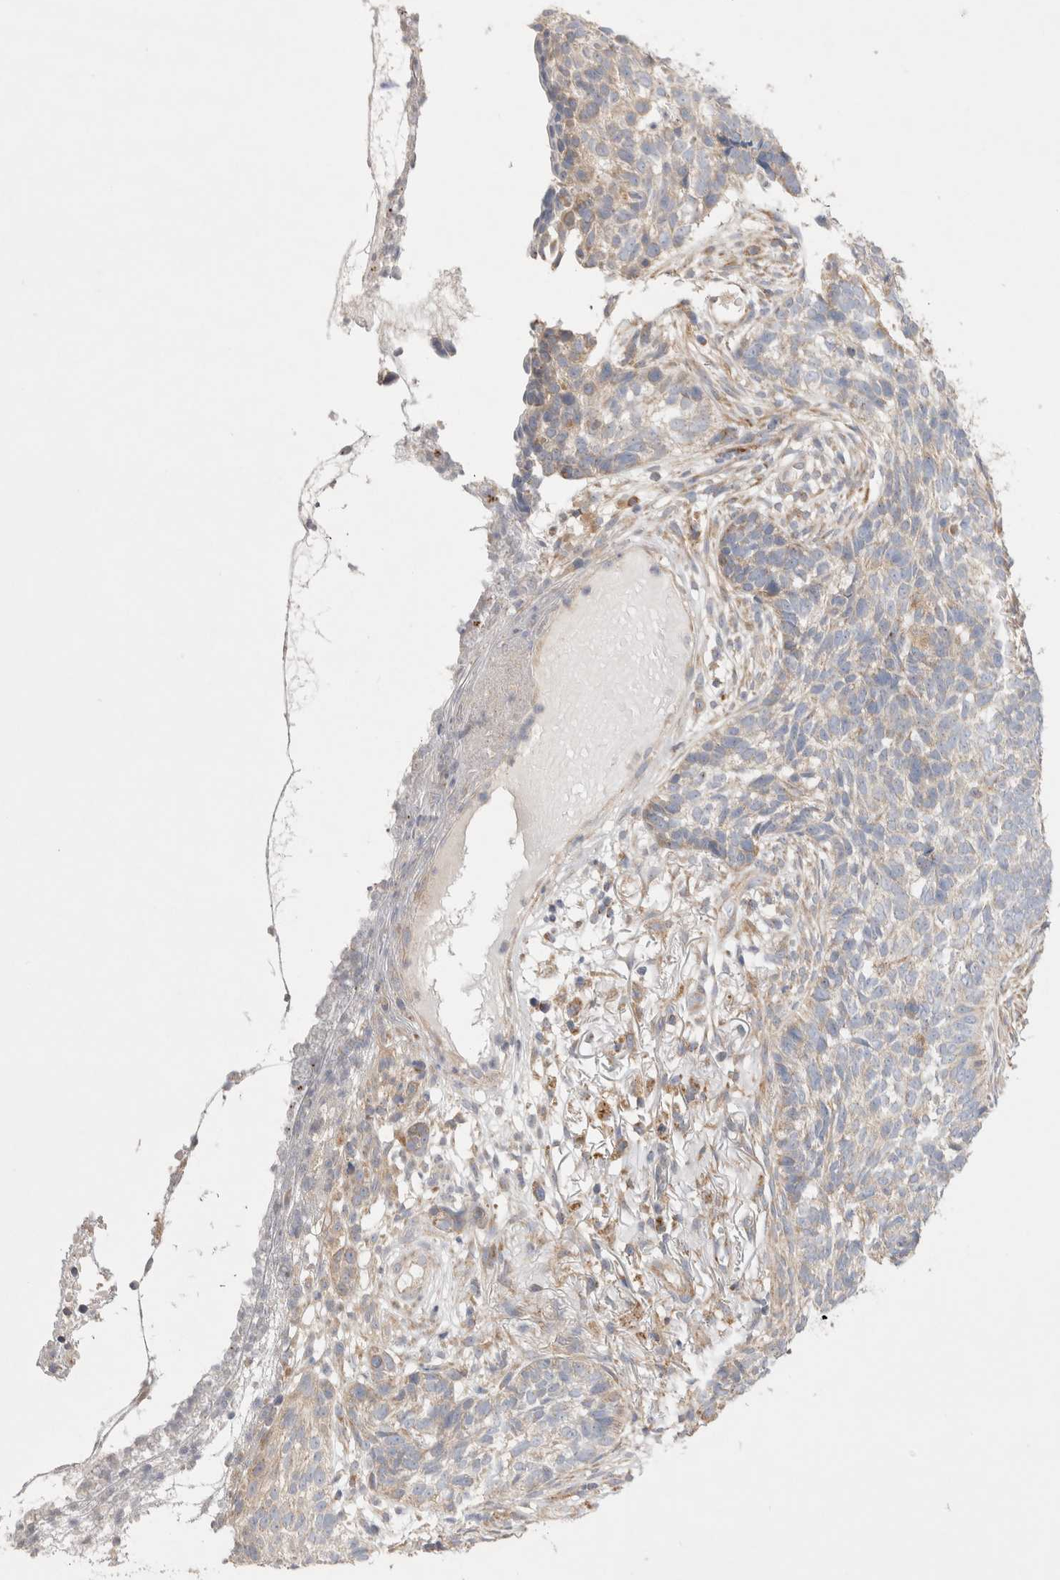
{"staining": {"intensity": "negative", "quantity": "none", "location": "none"}, "tissue": "skin cancer", "cell_type": "Tumor cells", "image_type": "cancer", "snomed": [{"axis": "morphology", "description": "Basal cell carcinoma"}, {"axis": "topography", "description": "Skin"}], "caption": "The immunohistochemistry image has no significant expression in tumor cells of skin basal cell carcinoma tissue.", "gene": "TBC1D16", "patient": {"sex": "male", "age": 85}}